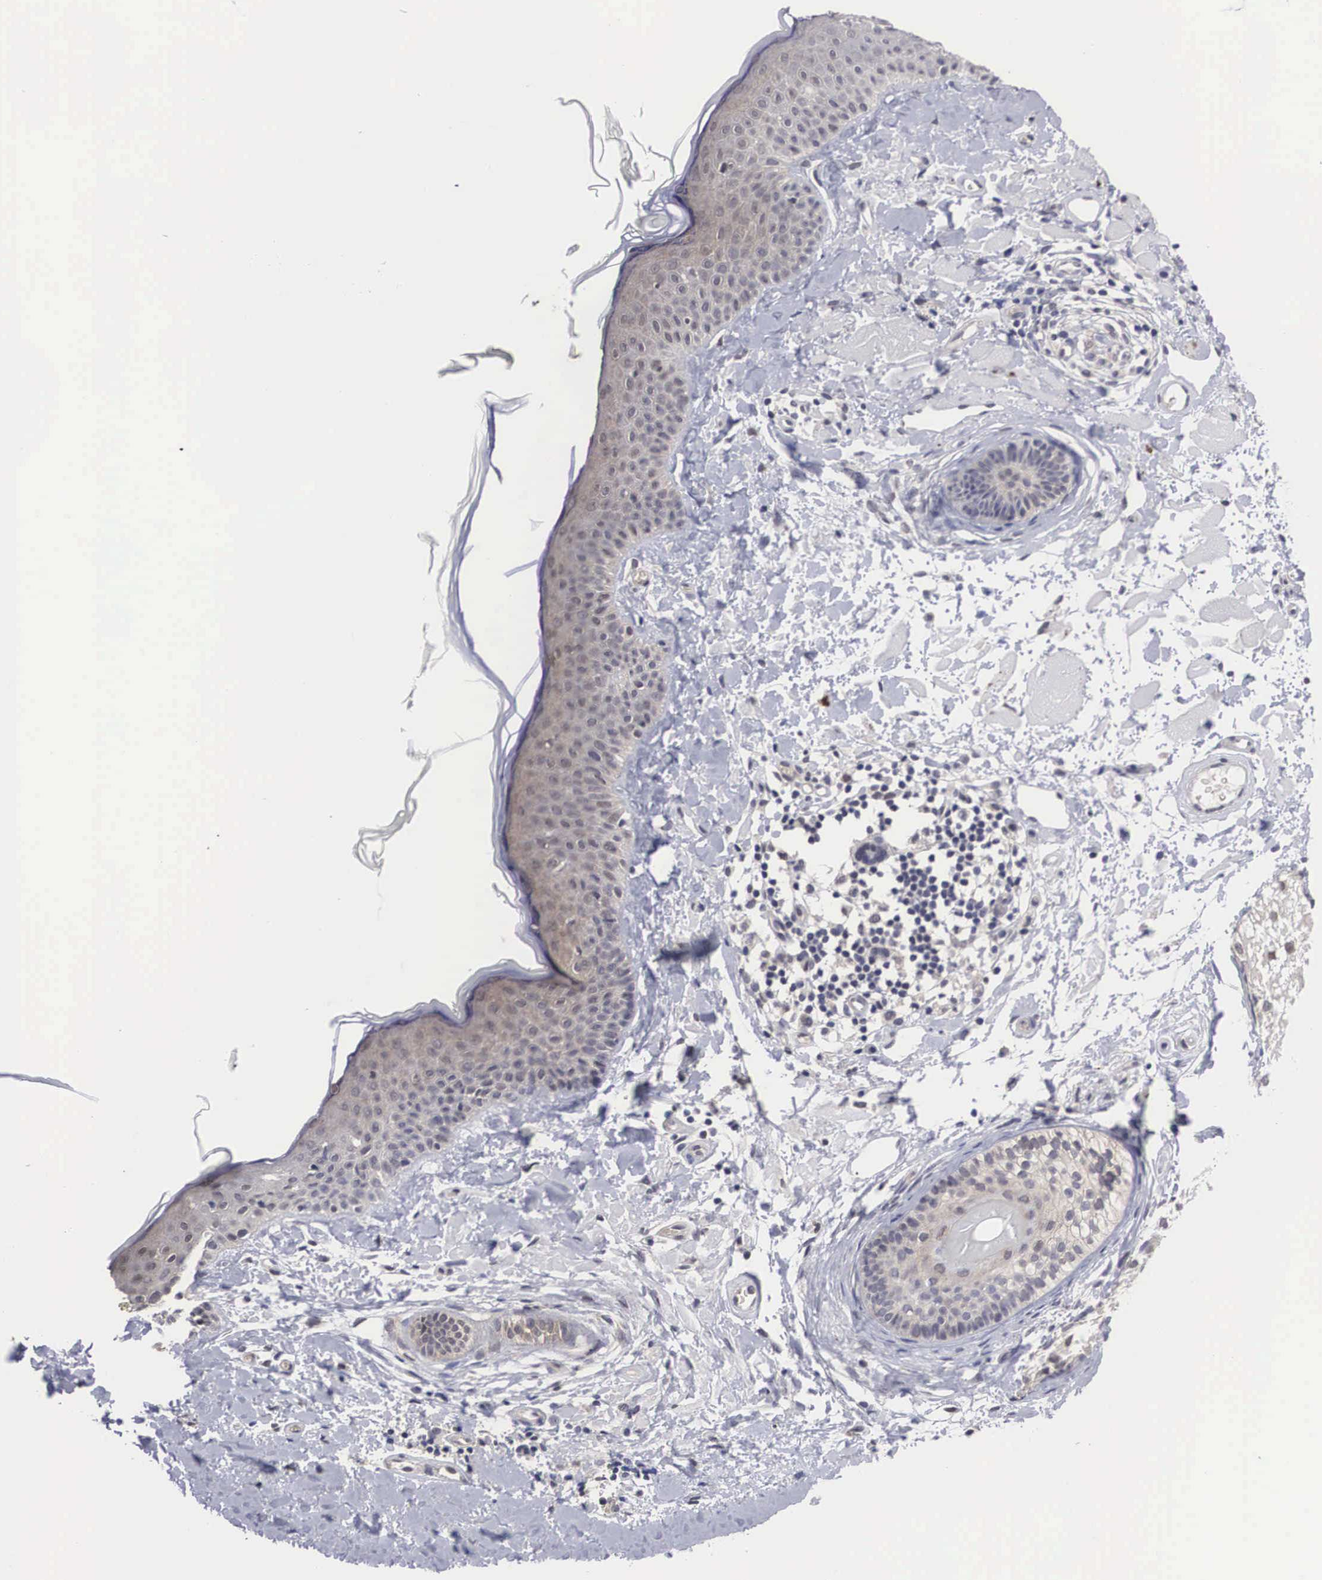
{"staining": {"intensity": "negative", "quantity": "none", "location": "none"}, "tissue": "skin", "cell_type": "Fibroblasts", "image_type": "normal", "snomed": [{"axis": "morphology", "description": "Normal tissue, NOS"}, {"axis": "topography", "description": "Skin"}], "caption": "A high-resolution image shows immunohistochemistry staining of unremarkable skin, which exhibits no significant expression in fibroblasts.", "gene": "OTX2", "patient": {"sex": "male", "age": 86}}